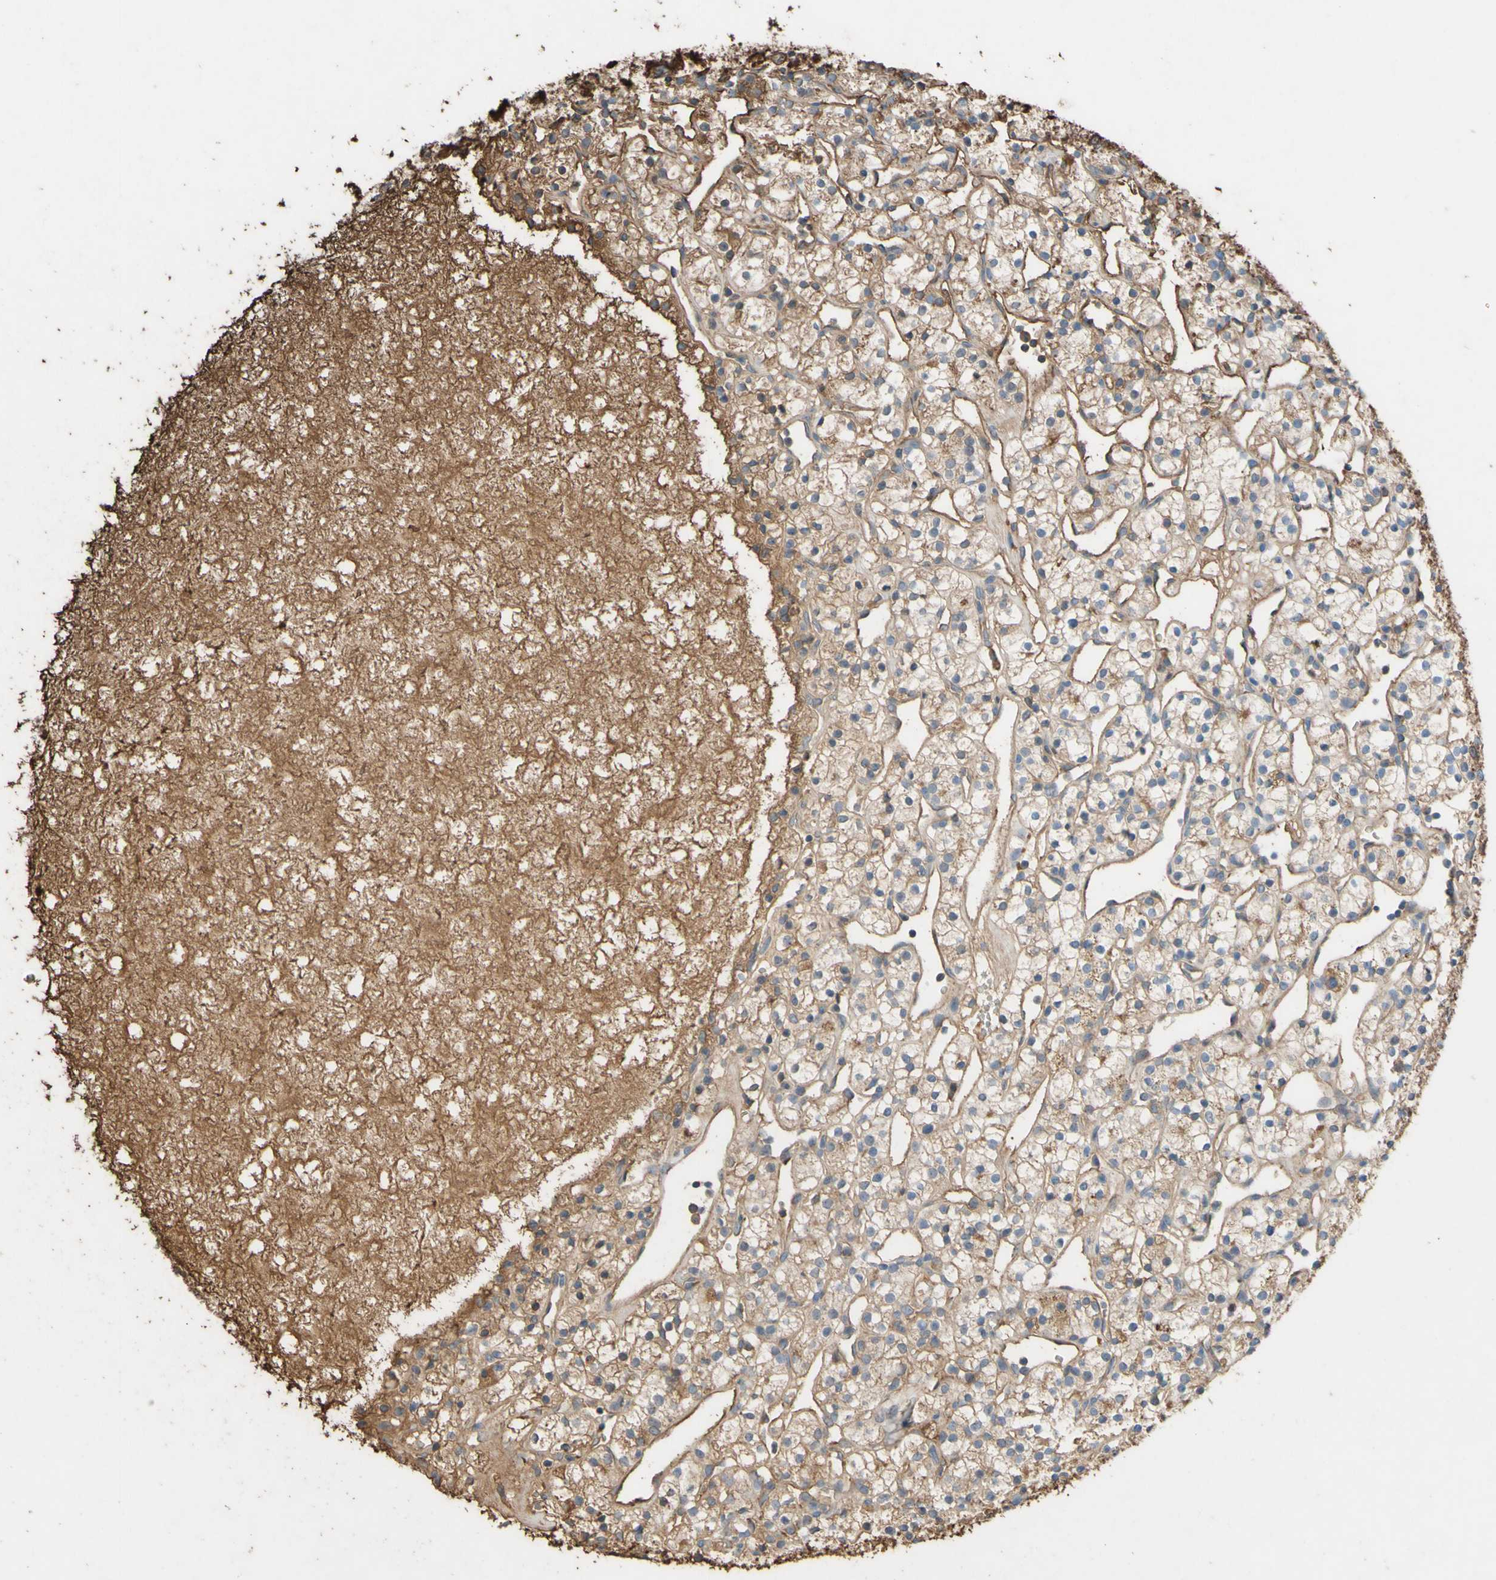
{"staining": {"intensity": "moderate", "quantity": "25%-75%", "location": "cytoplasmic/membranous"}, "tissue": "renal cancer", "cell_type": "Tumor cells", "image_type": "cancer", "snomed": [{"axis": "morphology", "description": "Adenocarcinoma, NOS"}, {"axis": "topography", "description": "Kidney"}], "caption": "Human renal cancer stained with a brown dye reveals moderate cytoplasmic/membranous positive positivity in approximately 25%-75% of tumor cells.", "gene": "PTGDS", "patient": {"sex": "female", "age": 60}}